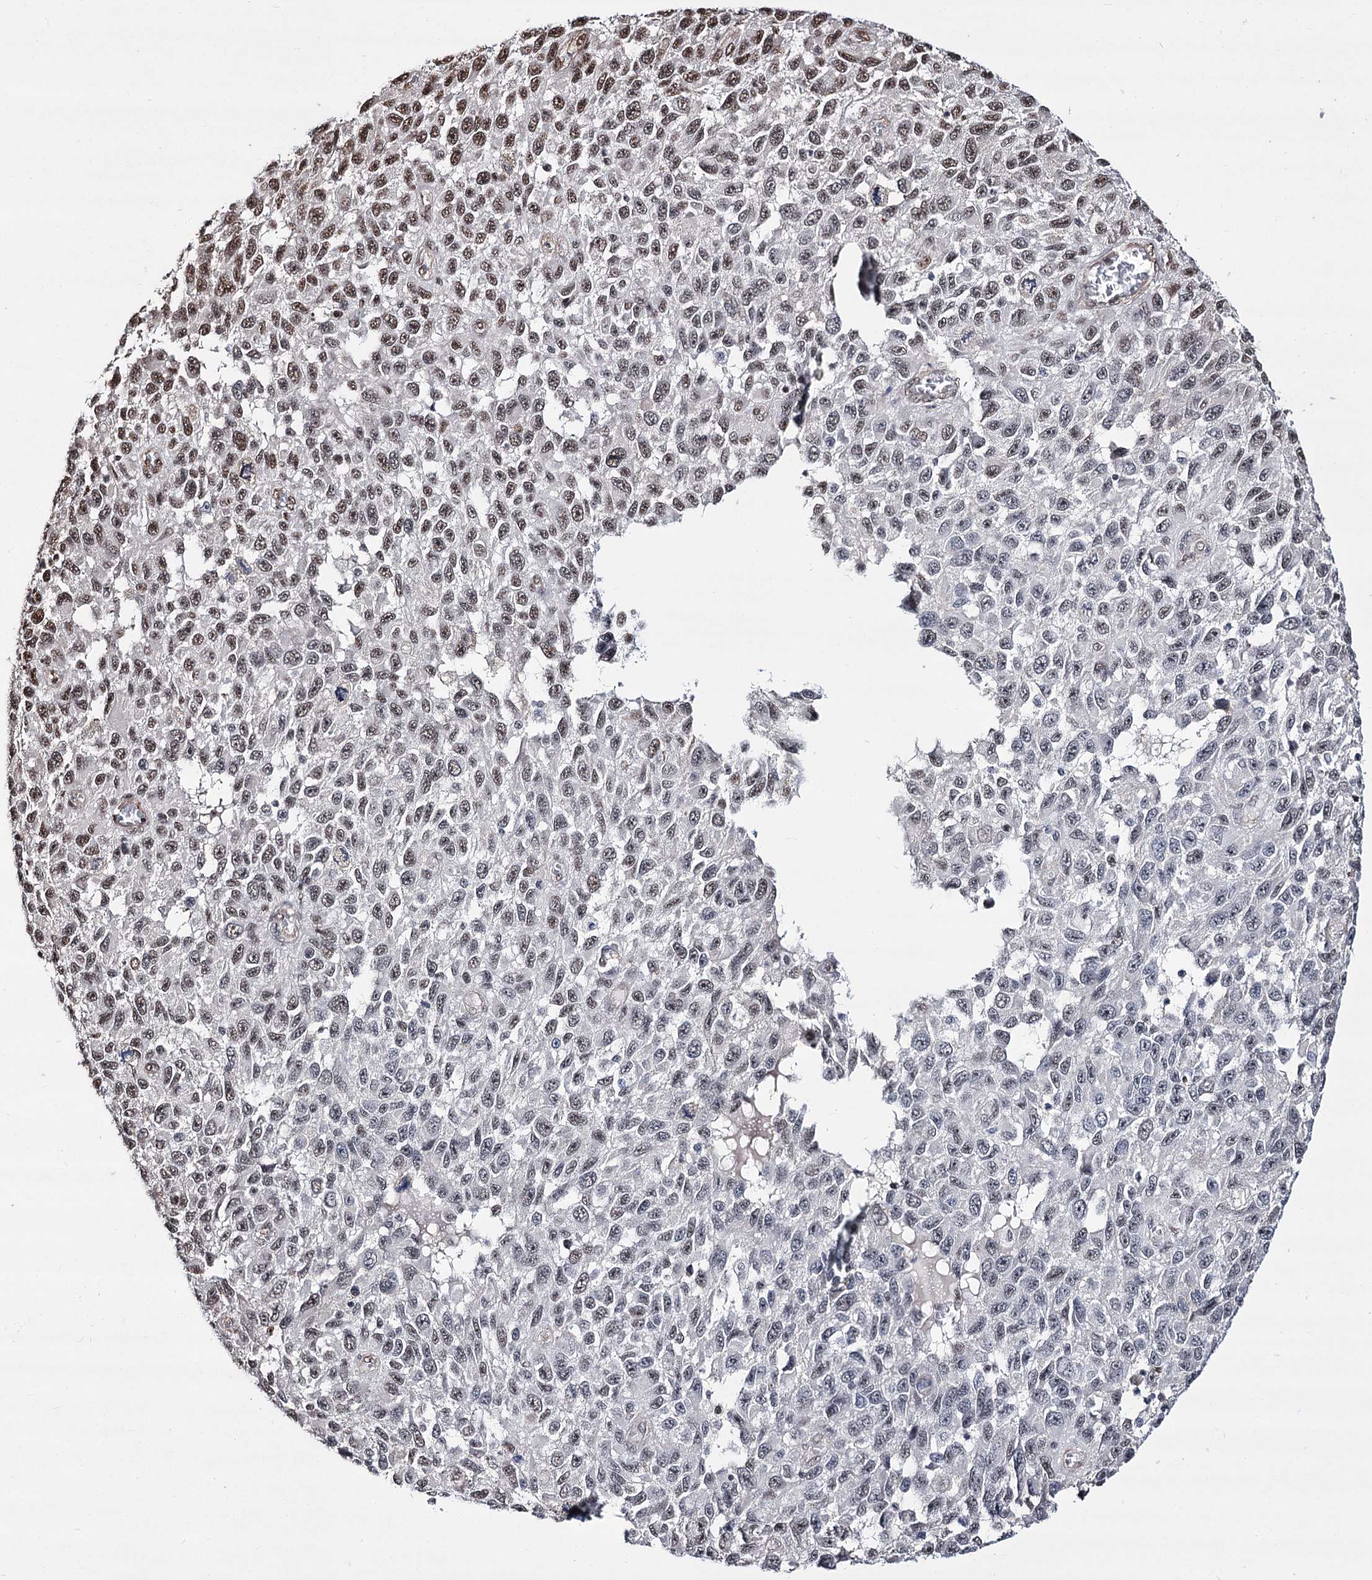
{"staining": {"intensity": "moderate", "quantity": "<25%", "location": "nuclear"}, "tissue": "melanoma", "cell_type": "Tumor cells", "image_type": "cancer", "snomed": [{"axis": "morphology", "description": "Normal tissue, NOS"}, {"axis": "morphology", "description": "Malignant melanoma, NOS"}, {"axis": "topography", "description": "Skin"}], "caption": "Melanoma stained for a protein reveals moderate nuclear positivity in tumor cells. (IHC, brightfield microscopy, high magnification).", "gene": "CHMP7", "patient": {"sex": "female", "age": 96}}